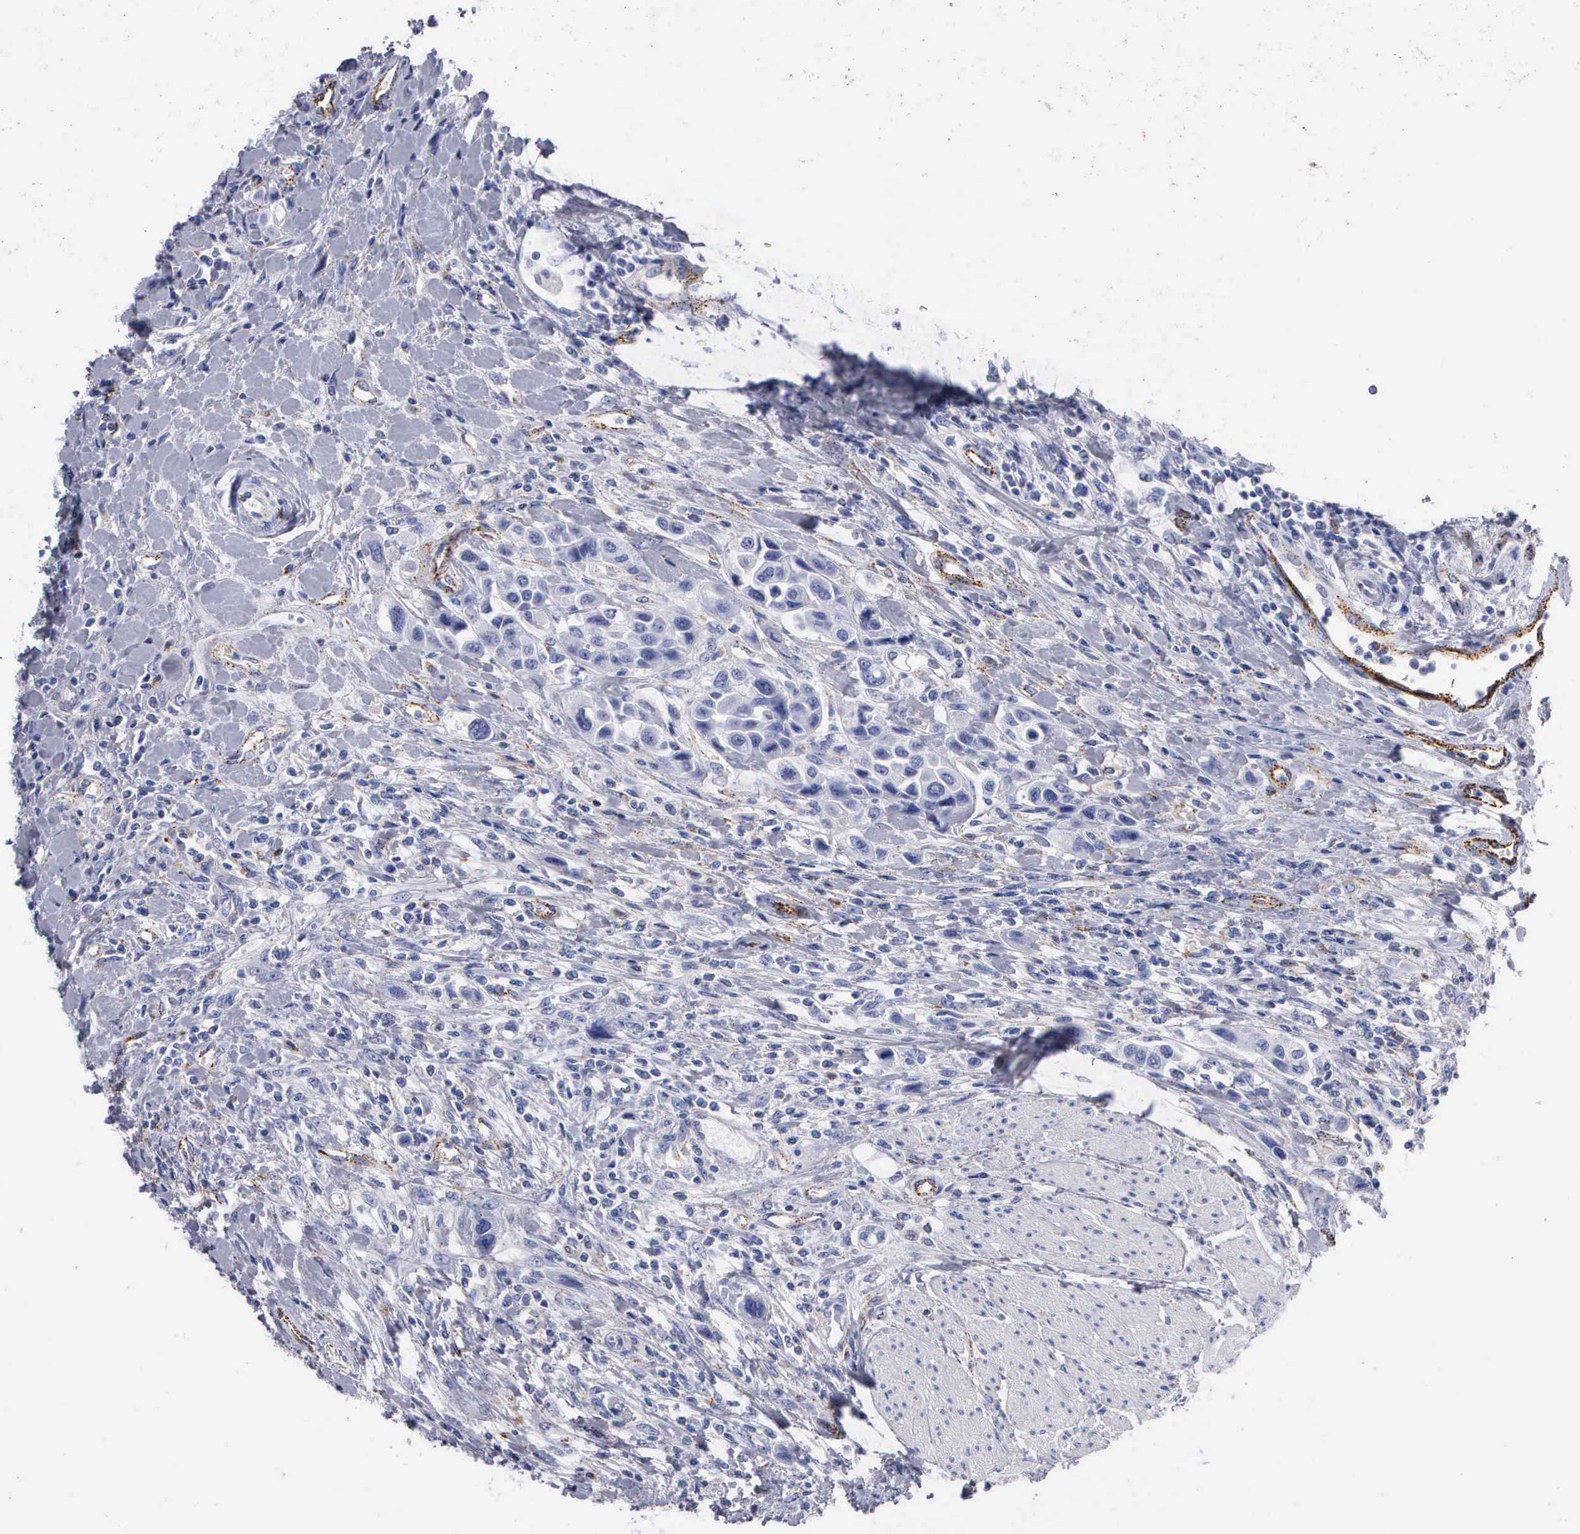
{"staining": {"intensity": "negative", "quantity": "none", "location": "none"}, "tissue": "urothelial cancer", "cell_type": "Tumor cells", "image_type": "cancer", "snomed": [{"axis": "morphology", "description": "Urothelial carcinoma, High grade"}, {"axis": "topography", "description": "Urinary bladder"}], "caption": "This is an immunohistochemistry image of human urothelial cancer. There is no positivity in tumor cells.", "gene": "CTSL", "patient": {"sex": "male", "age": 50}}